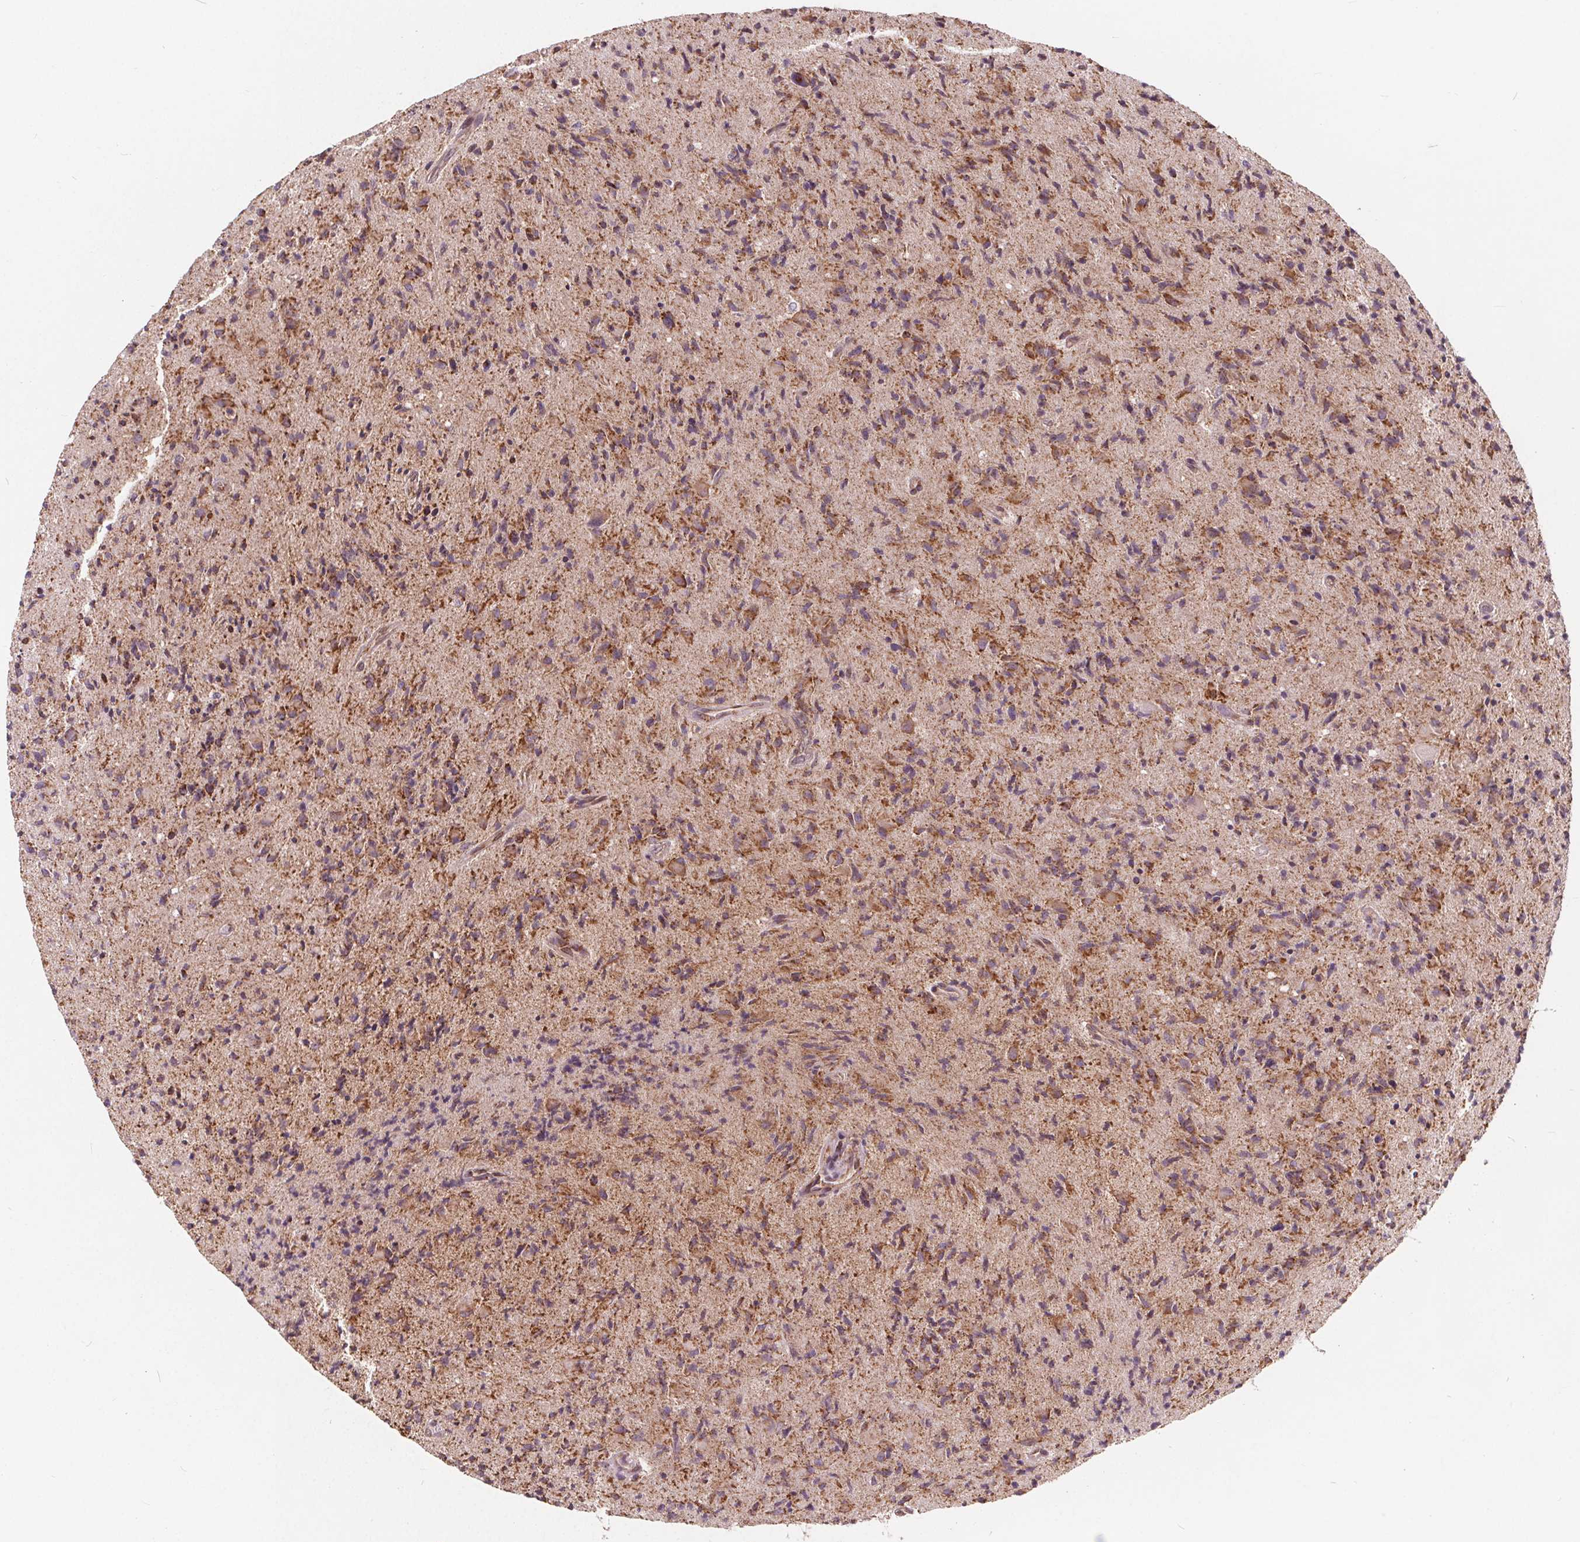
{"staining": {"intensity": "moderate", "quantity": ">75%", "location": "cytoplasmic/membranous"}, "tissue": "glioma", "cell_type": "Tumor cells", "image_type": "cancer", "snomed": [{"axis": "morphology", "description": "Glioma, malignant, High grade"}, {"axis": "topography", "description": "Brain"}], "caption": "Immunohistochemical staining of glioma demonstrates medium levels of moderate cytoplasmic/membranous expression in approximately >75% of tumor cells.", "gene": "PLSCR3", "patient": {"sex": "male", "age": 54}}